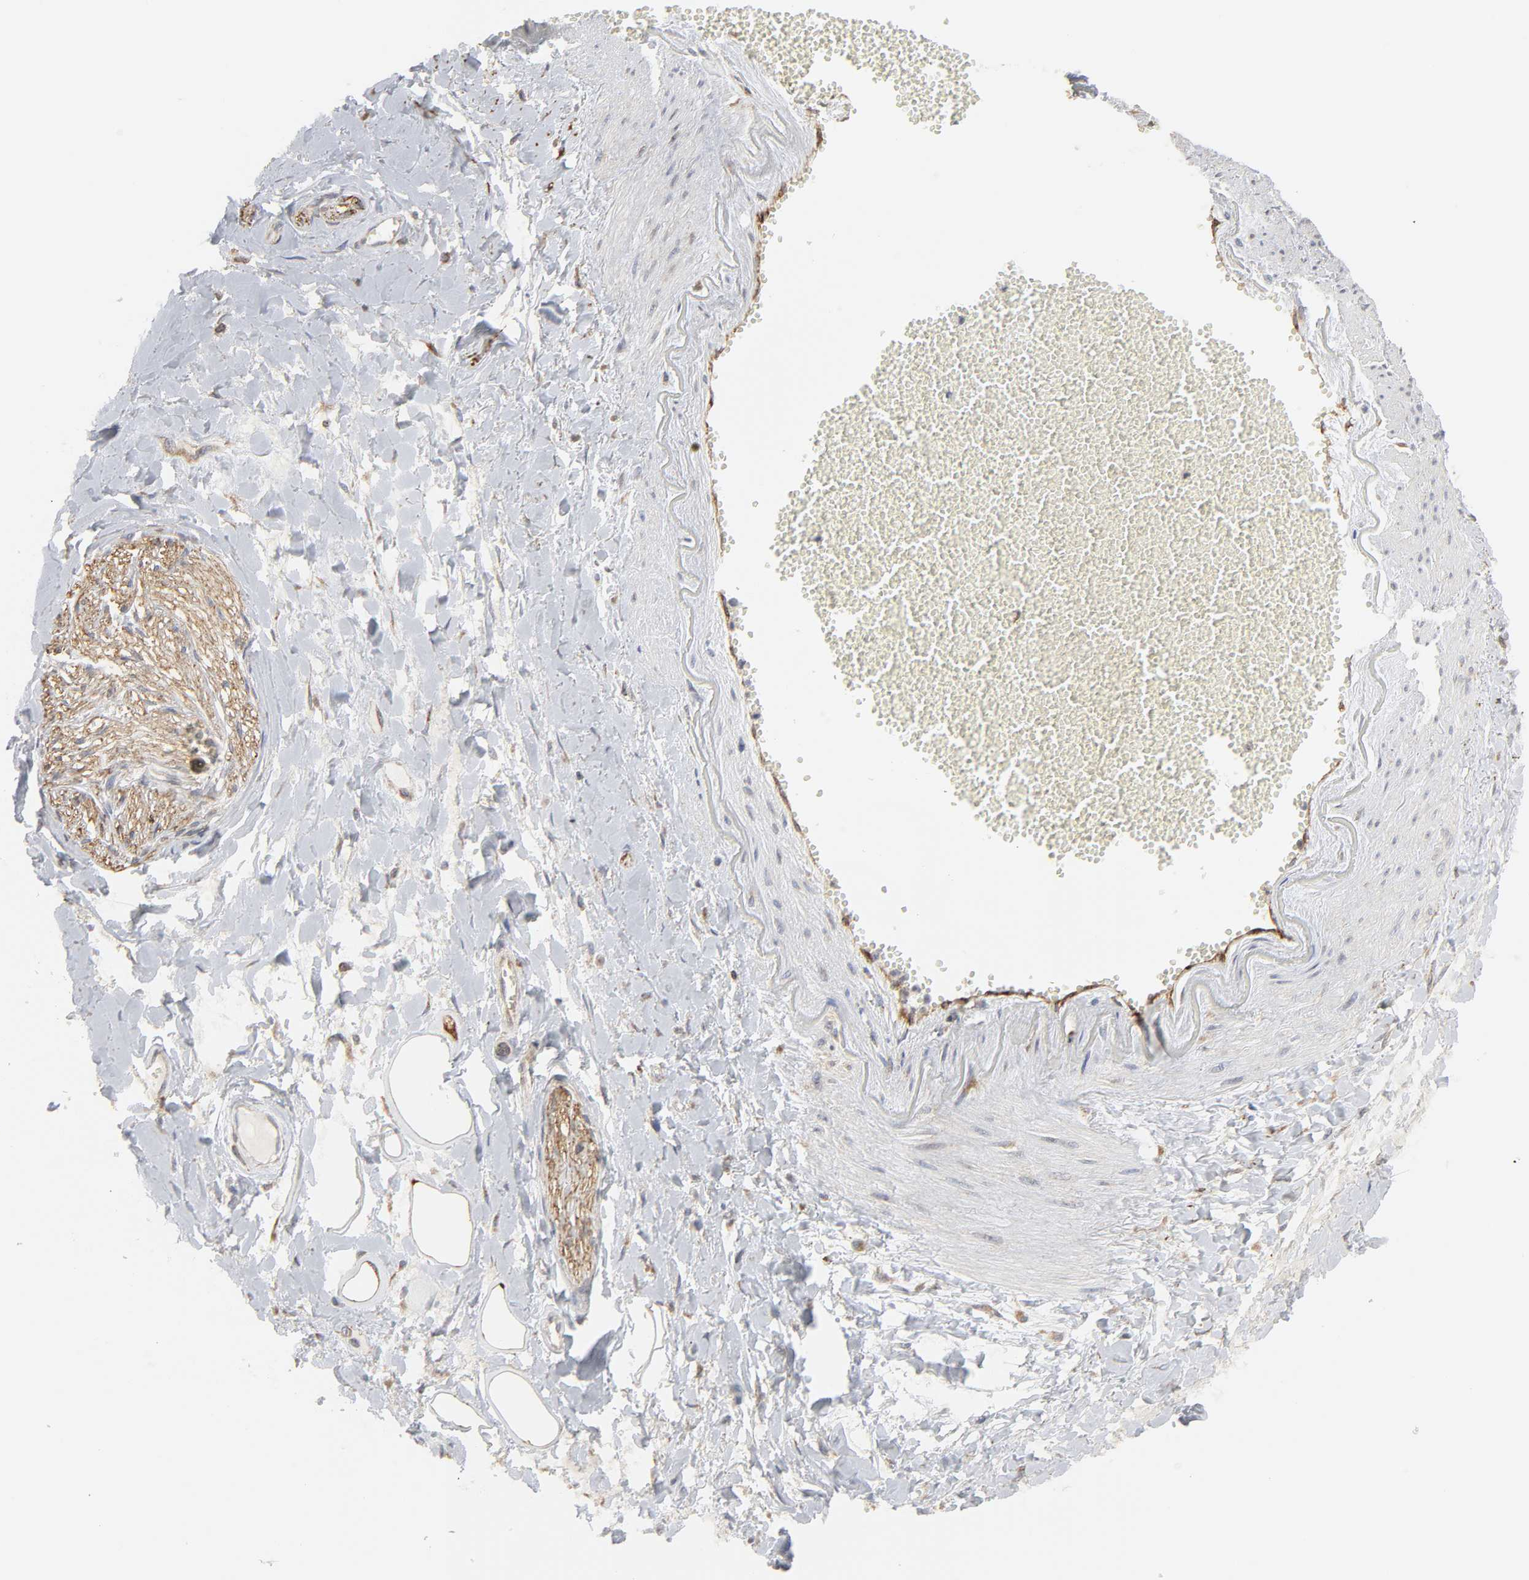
{"staining": {"intensity": "moderate", "quantity": ">75%", "location": "cytoplasmic/membranous"}, "tissue": "adipose tissue", "cell_type": "Adipocytes", "image_type": "normal", "snomed": [{"axis": "morphology", "description": "Normal tissue, NOS"}, {"axis": "morphology", "description": "Inflammation, NOS"}, {"axis": "topography", "description": "Salivary gland"}, {"axis": "topography", "description": "Peripheral nerve tissue"}], "caption": "There is medium levels of moderate cytoplasmic/membranous expression in adipocytes of normal adipose tissue, as demonstrated by immunohistochemical staining (brown color).", "gene": "POR", "patient": {"sex": "female", "age": 75}}